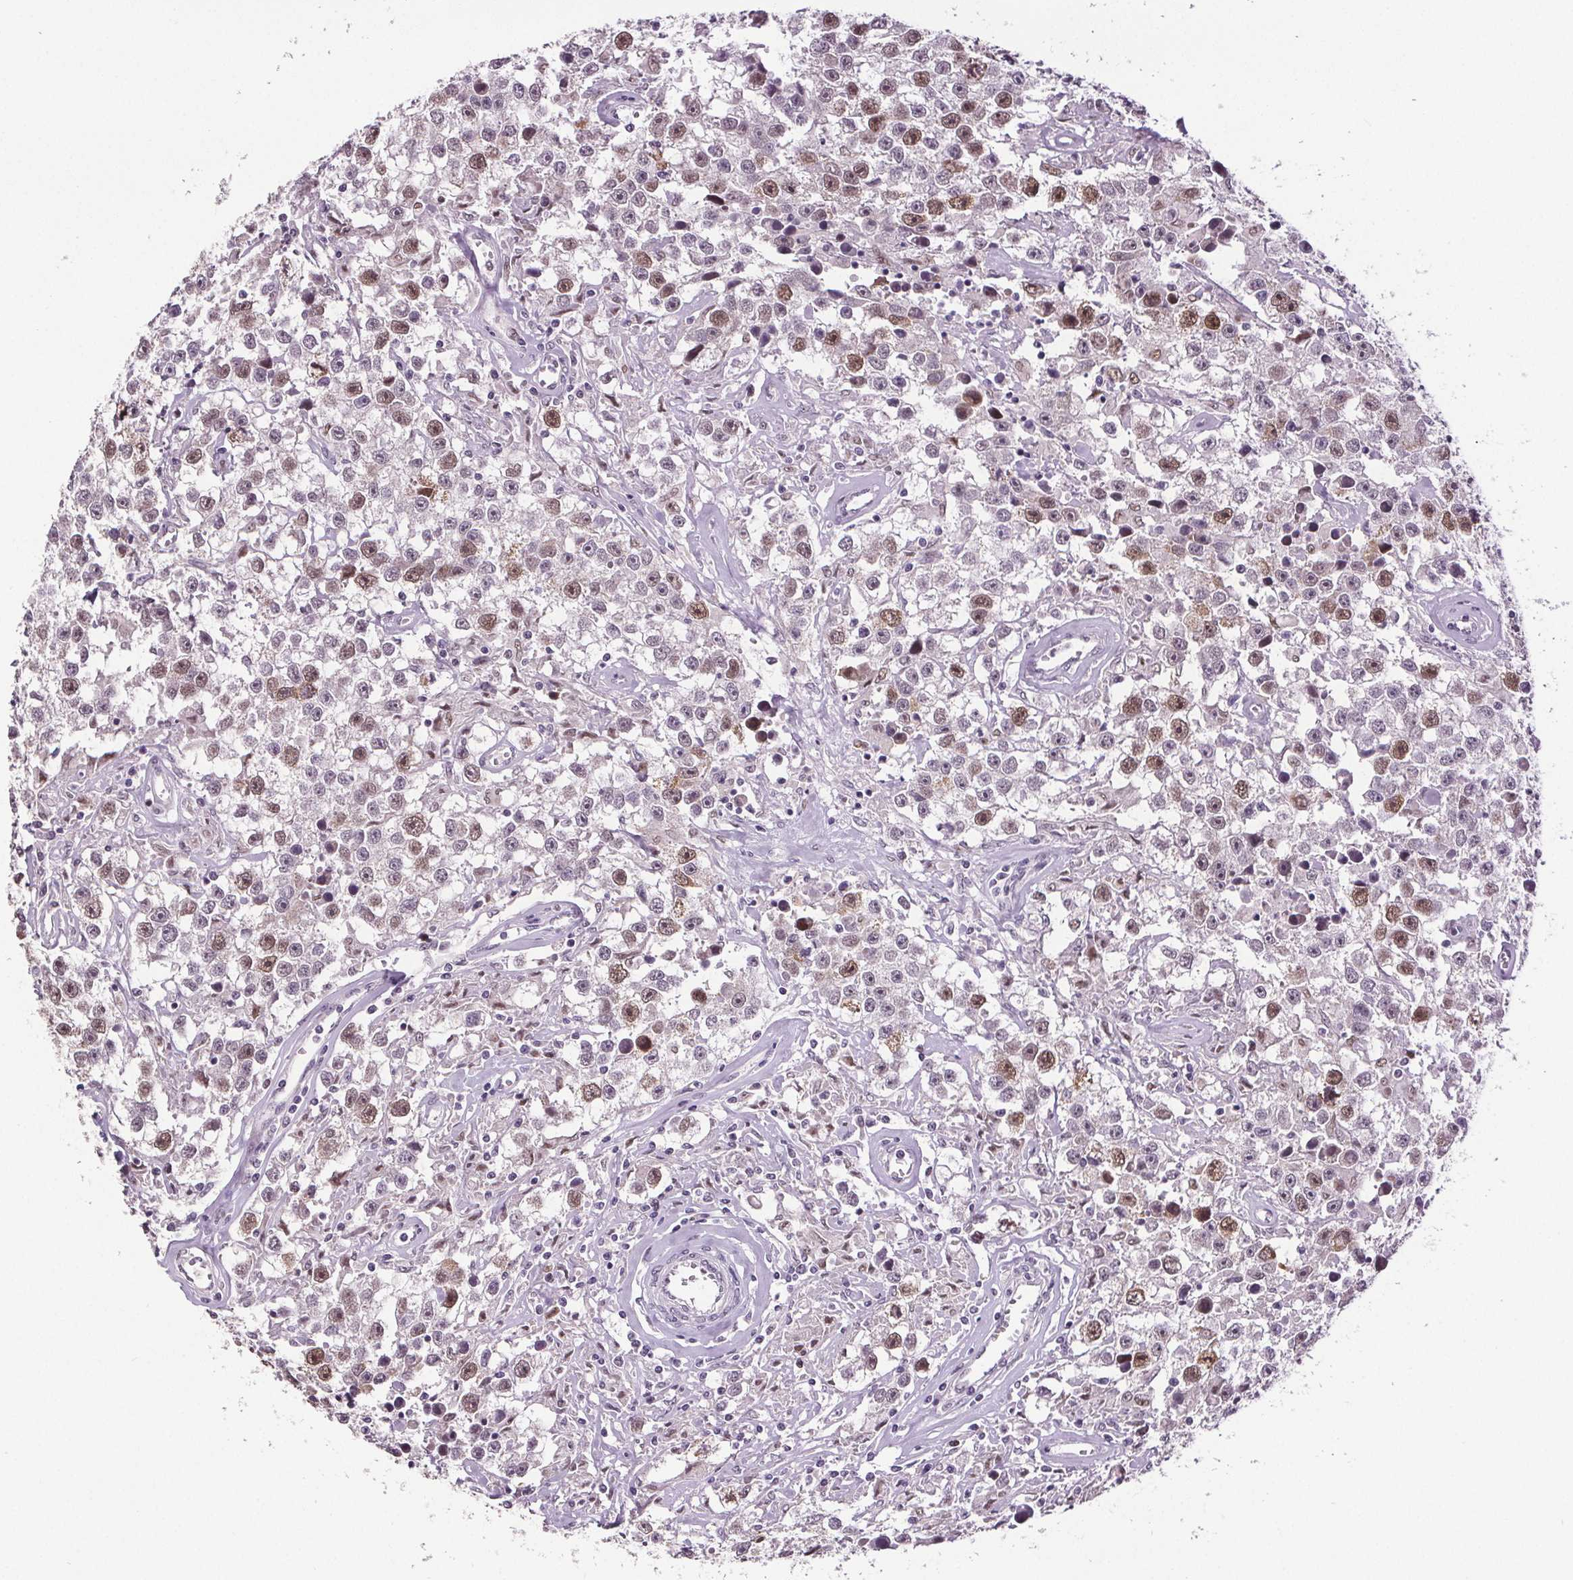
{"staining": {"intensity": "moderate", "quantity": "25%-75%", "location": "nuclear"}, "tissue": "testis cancer", "cell_type": "Tumor cells", "image_type": "cancer", "snomed": [{"axis": "morphology", "description": "Seminoma, NOS"}, {"axis": "topography", "description": "Testis"}], "caption": "Immunohistochemistry (DAB (3,3'-diaminobenzidine)) staining of seminoma (testis) demonstrates moderate nuclear protein positivity in about 25%-75% of tumor cells. The protein of interest is stained brown, and the nuclei are stained in blue (DAB IHC with brightfield microscopy, high magnification).", "gene": "CENPF", "patient": {"sex": "male", "age": 43}}